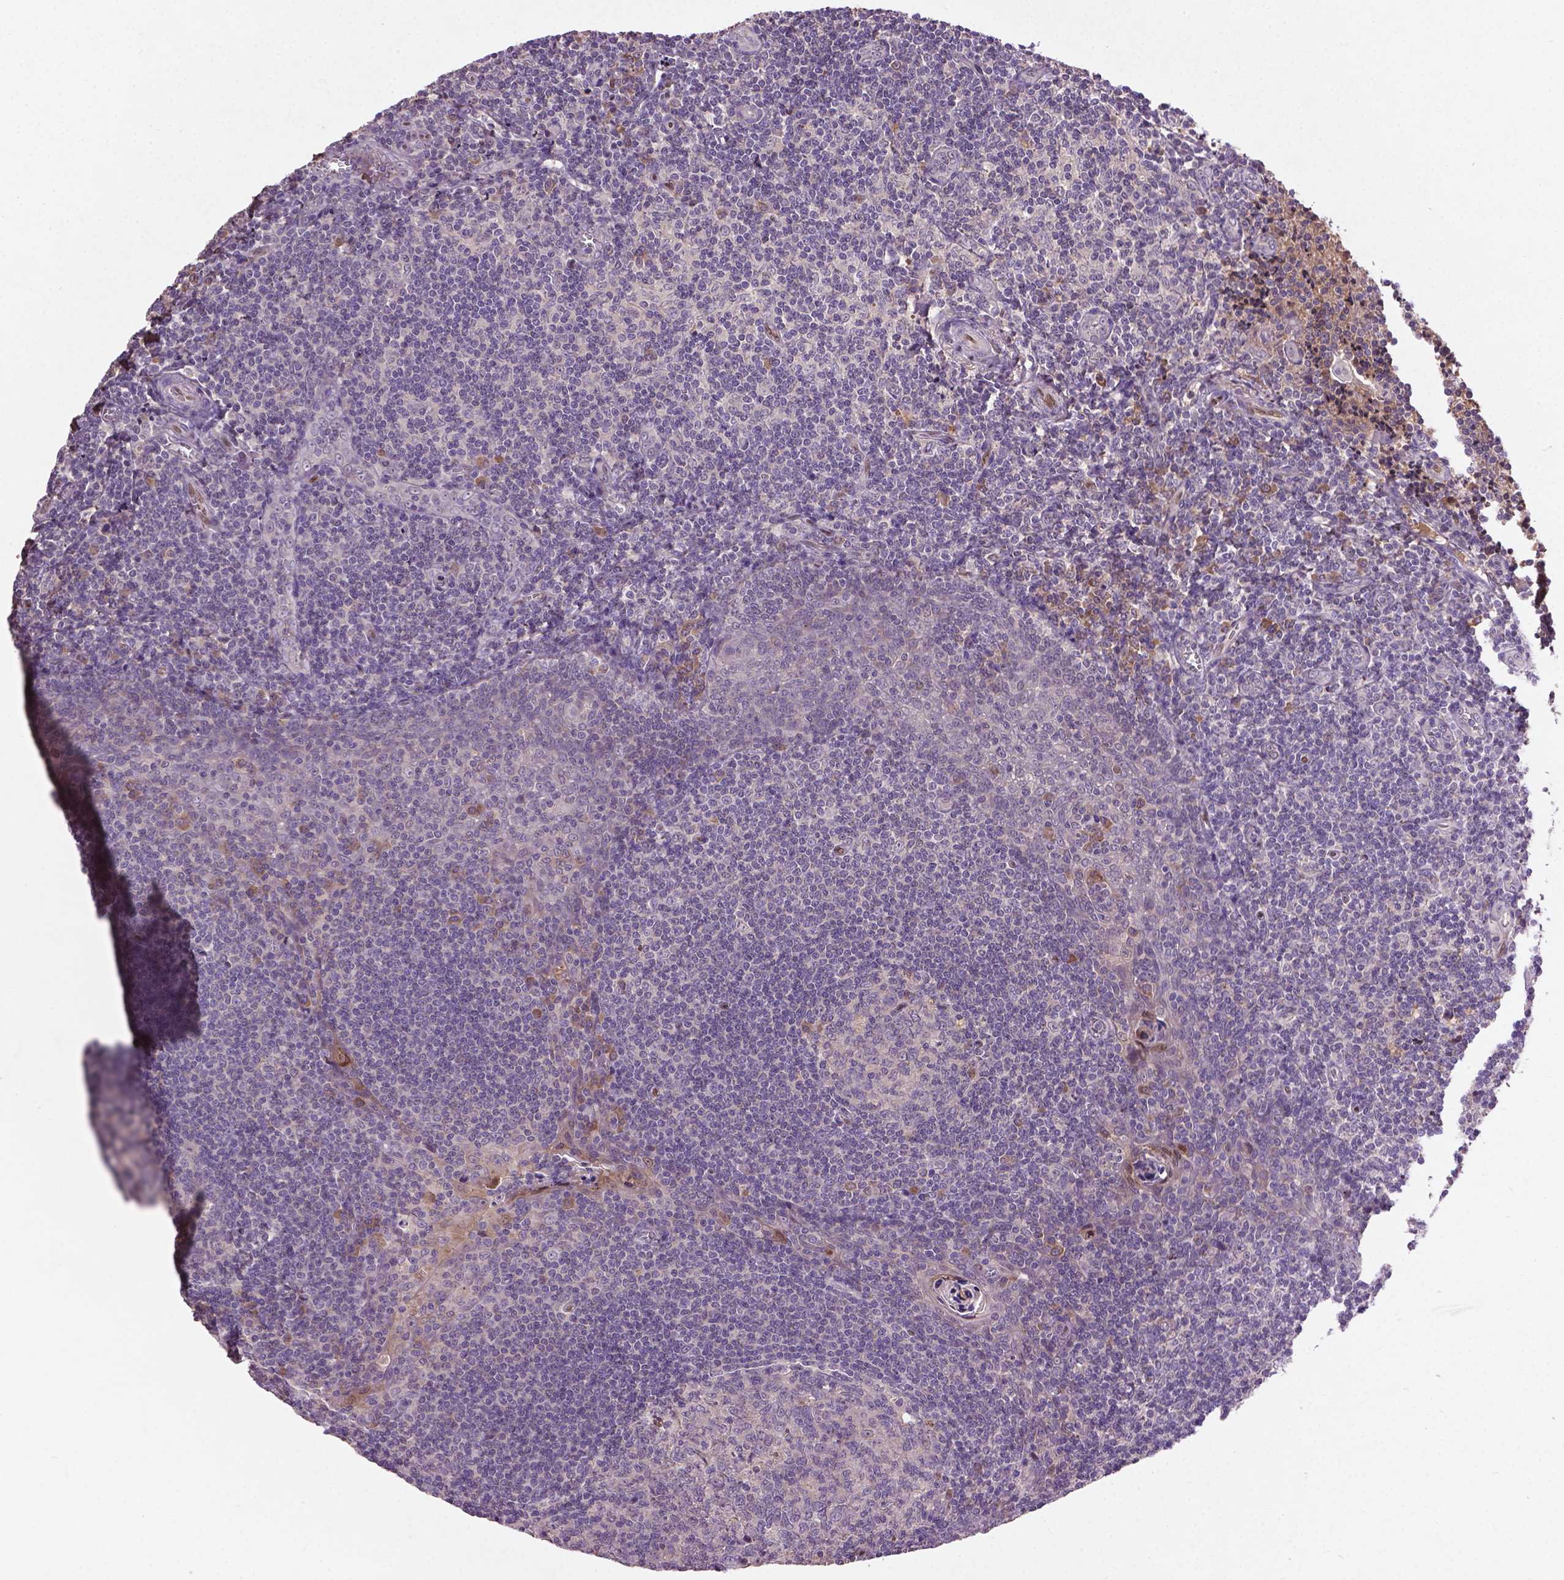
{"staining": {"intensity": "negative", "quantity": "none", "location": "none"}, "tissue": "tonsil", "cell_type": "Germinal center cells", "image_type": "normal", "snomed": [{"axis": "morphology", "description": "Normal tissue, NOS"}, {"axis": "morphology", "description": "Inflammation, NOS"}, {"axis": "topography", "description": "Tonsil"}], "caption": "DAB (3,3'-diaminobenzidine) immunohistochemical staining of benign human tonsil exhibits no significant expression in germinal center cells. Nuclei are stained in blue.", "gene": "SOX17", "patient": {"sex": "female", "age": 31}}